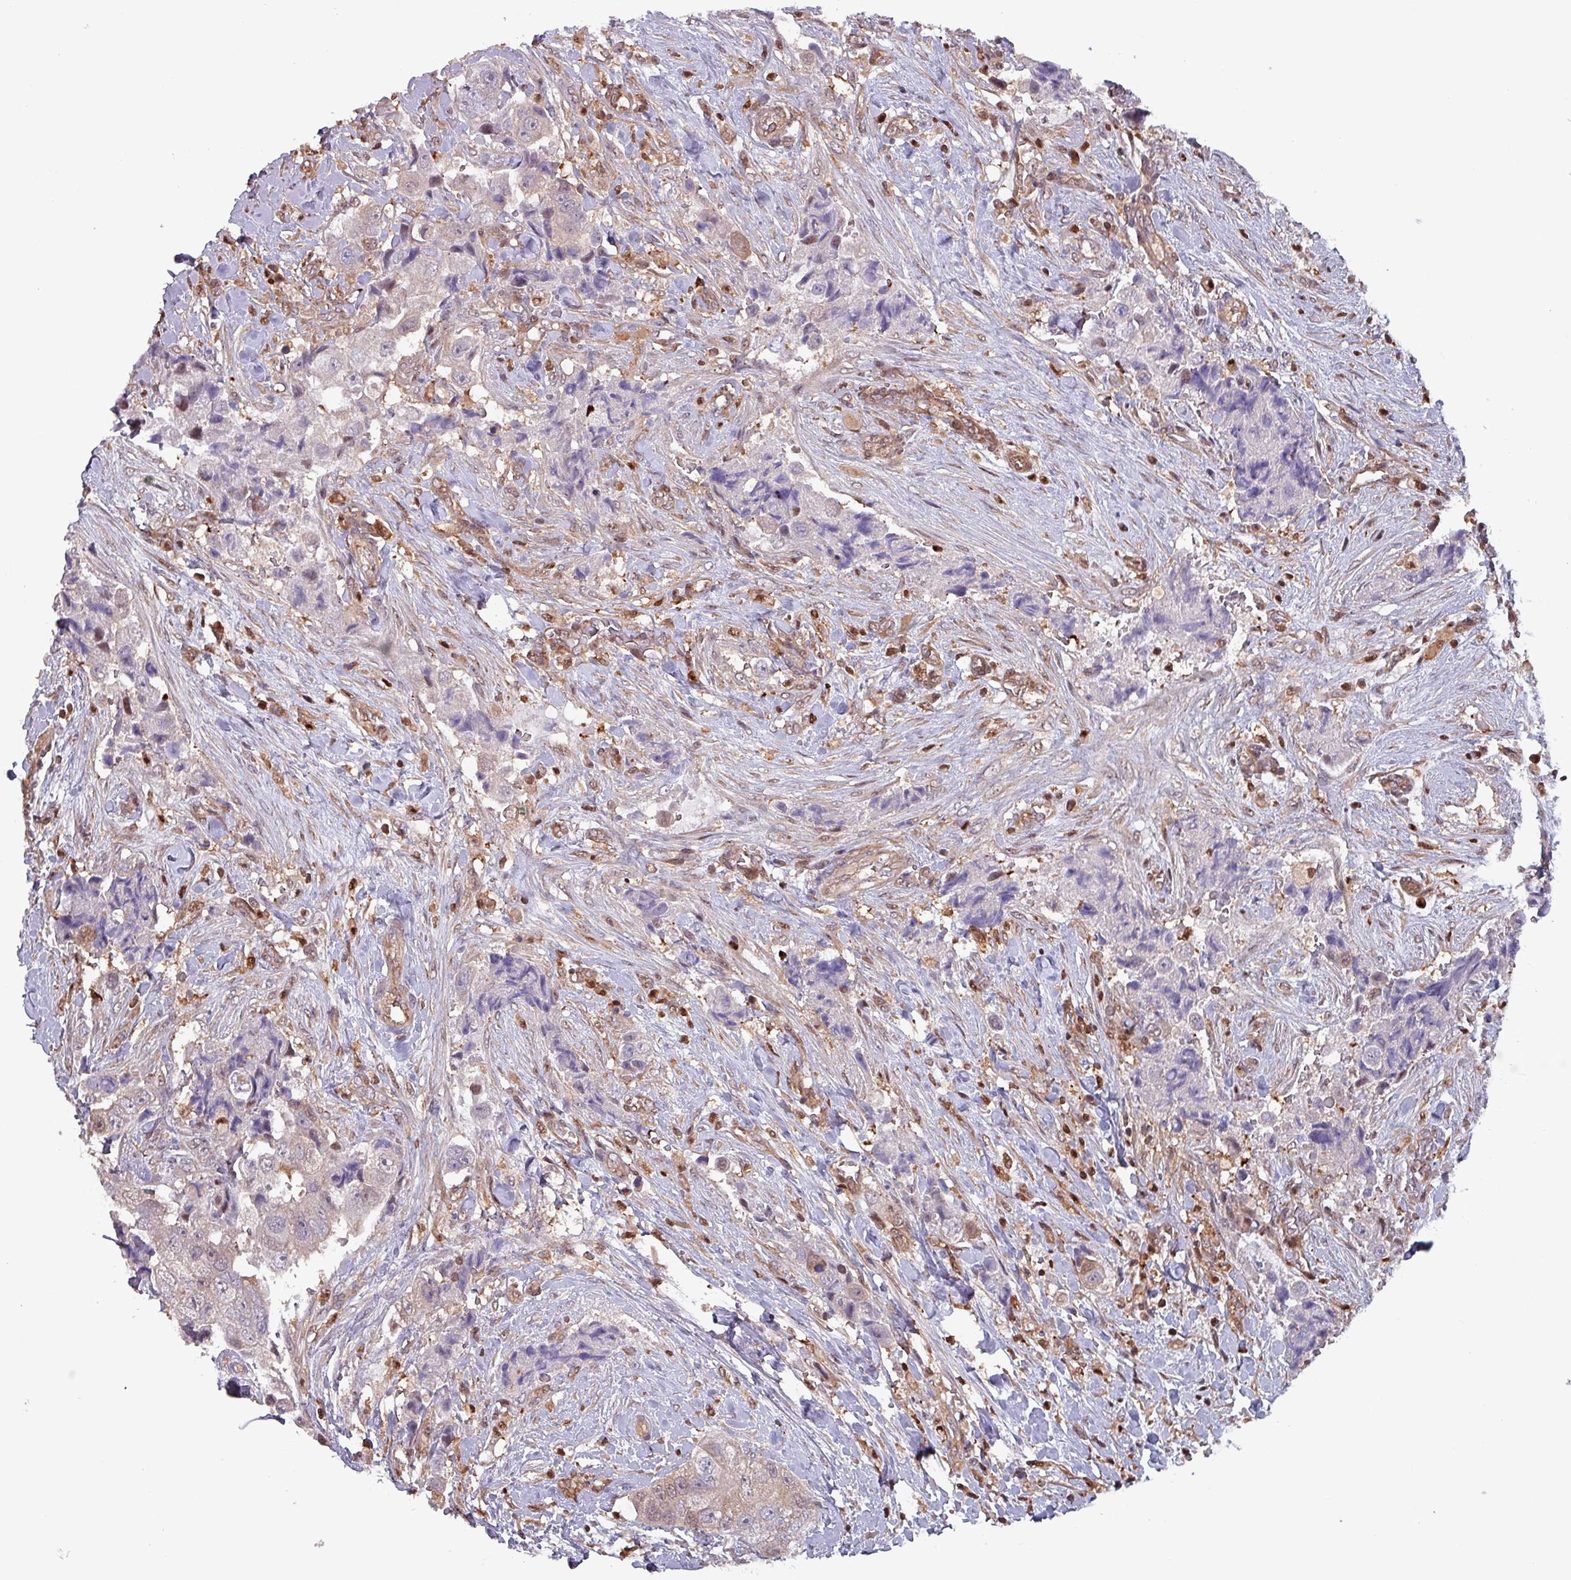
{"staining": {"intensity": "weak", "quantity": "<25%", "location": "cytoplasmic/membranous"}, "tissue": "breast cancer", "cell_type": "Tumor cells", "image_type": "cancer", "snomed": [{"axis": "morphology", "description": "Normal tissue, NOS"}, {"axis": "morphology", "description": "Duct carcinoma"}, {"axis": "topography", "description": "Breast"}], "caption": "Breast infiltrating ductal carcinoma stained for a protein using immunohistochemistry (IHC) shows no positivity tumor cells.", "gene": "PSMB8", "patient": {"sex": "female", "age": 62}}